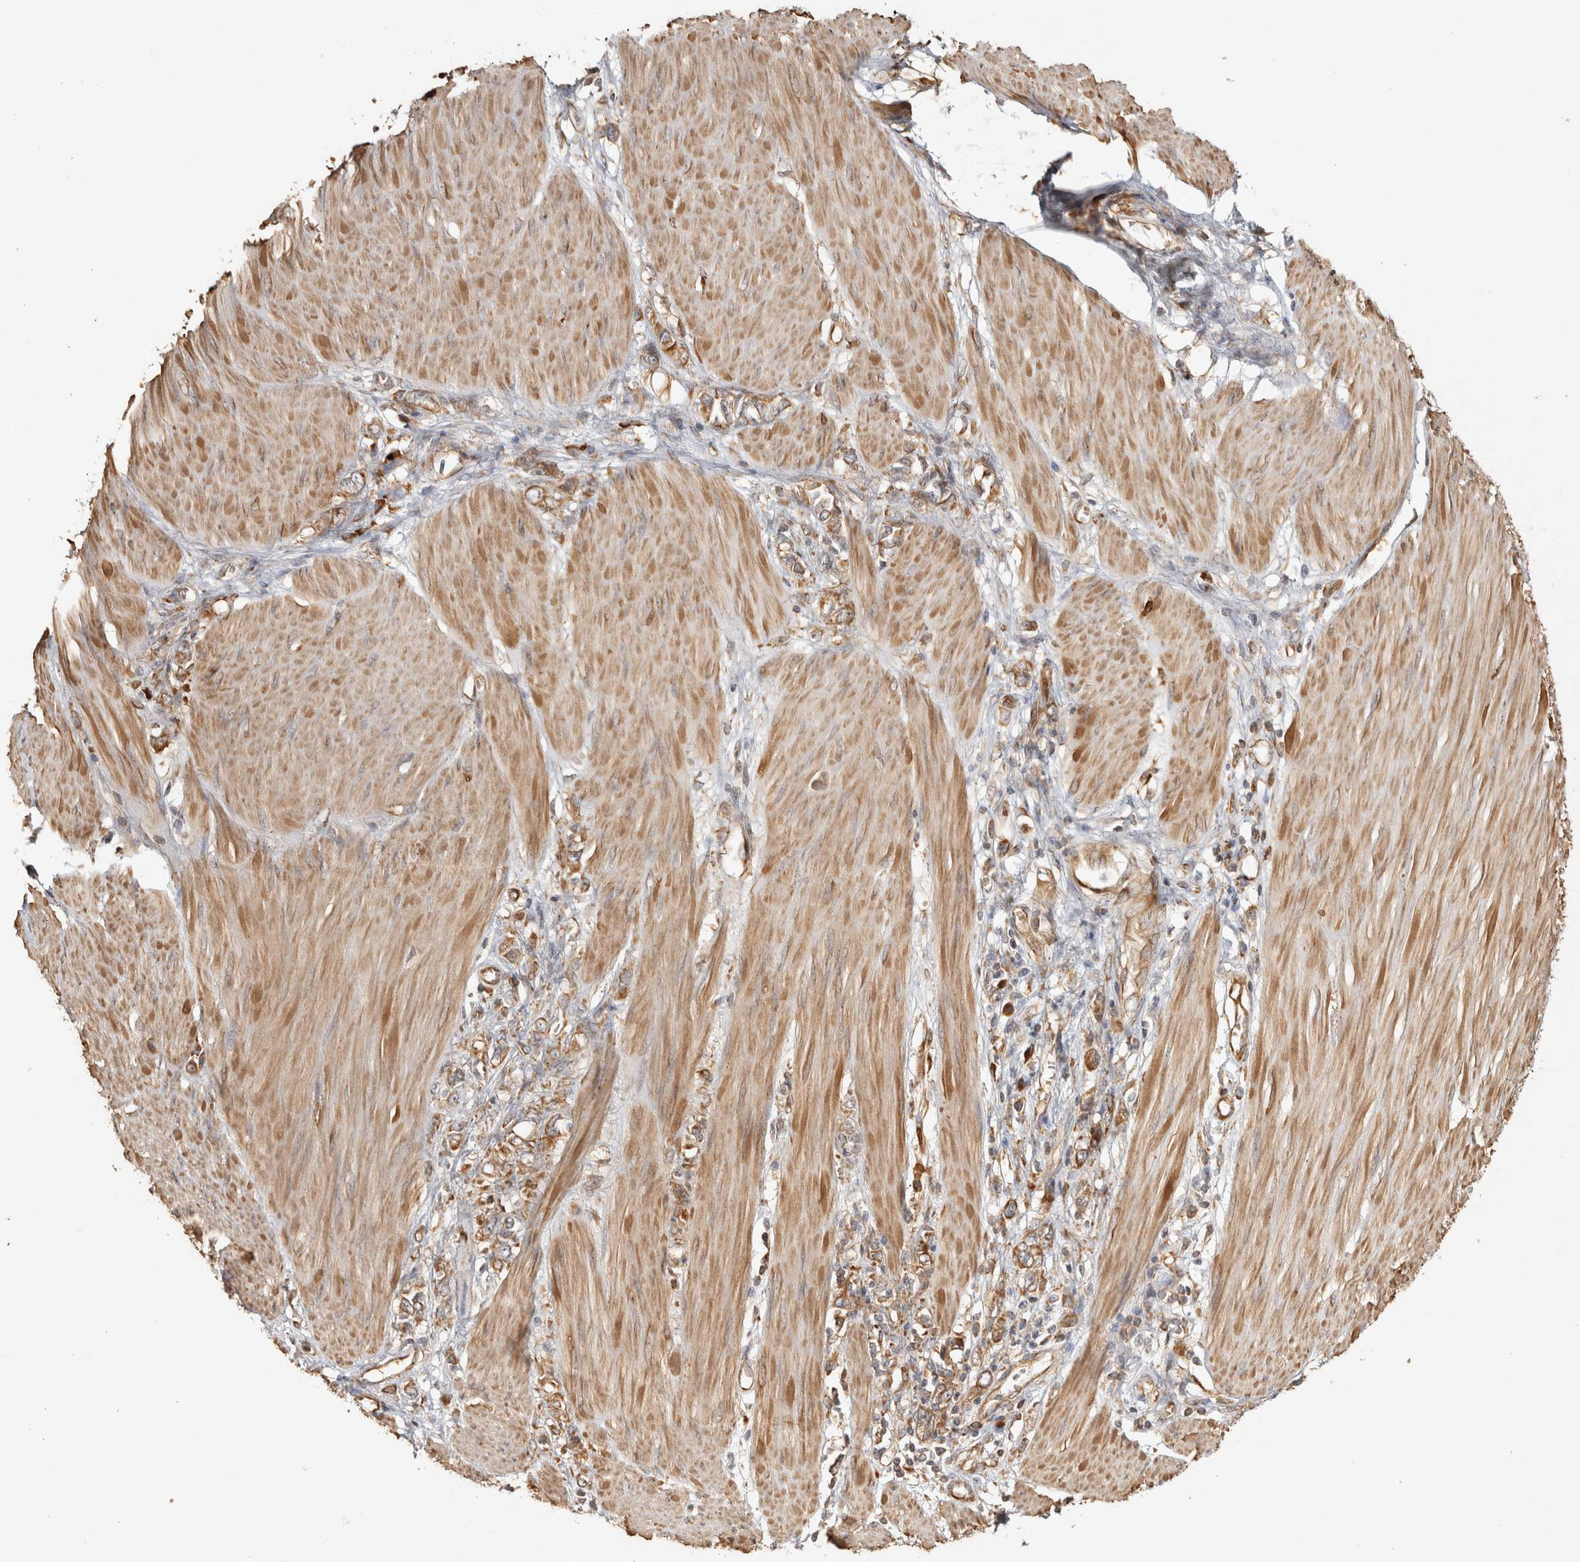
{"staining": {"intensity": "moderate", "quantity": ">75%", "location": "cytoplasmic/membranous"}, "tissue": "stomach cancer", "cell_type": "Tumor cells", "image_type": "cancer", "snomed": [{"axis": "morphology", "description": "Adenocarcinoma, NOS"}, {"axis": "topography", "description": "Stomach"}], "caption": "Tumor cells show medium levels of moderate cytoplasmic/membranous expression in about >75% of cells in stomach adenocarcinoma.", "gene": "CAMSAP2", "patient": {"sex": "female", "age": 76}}